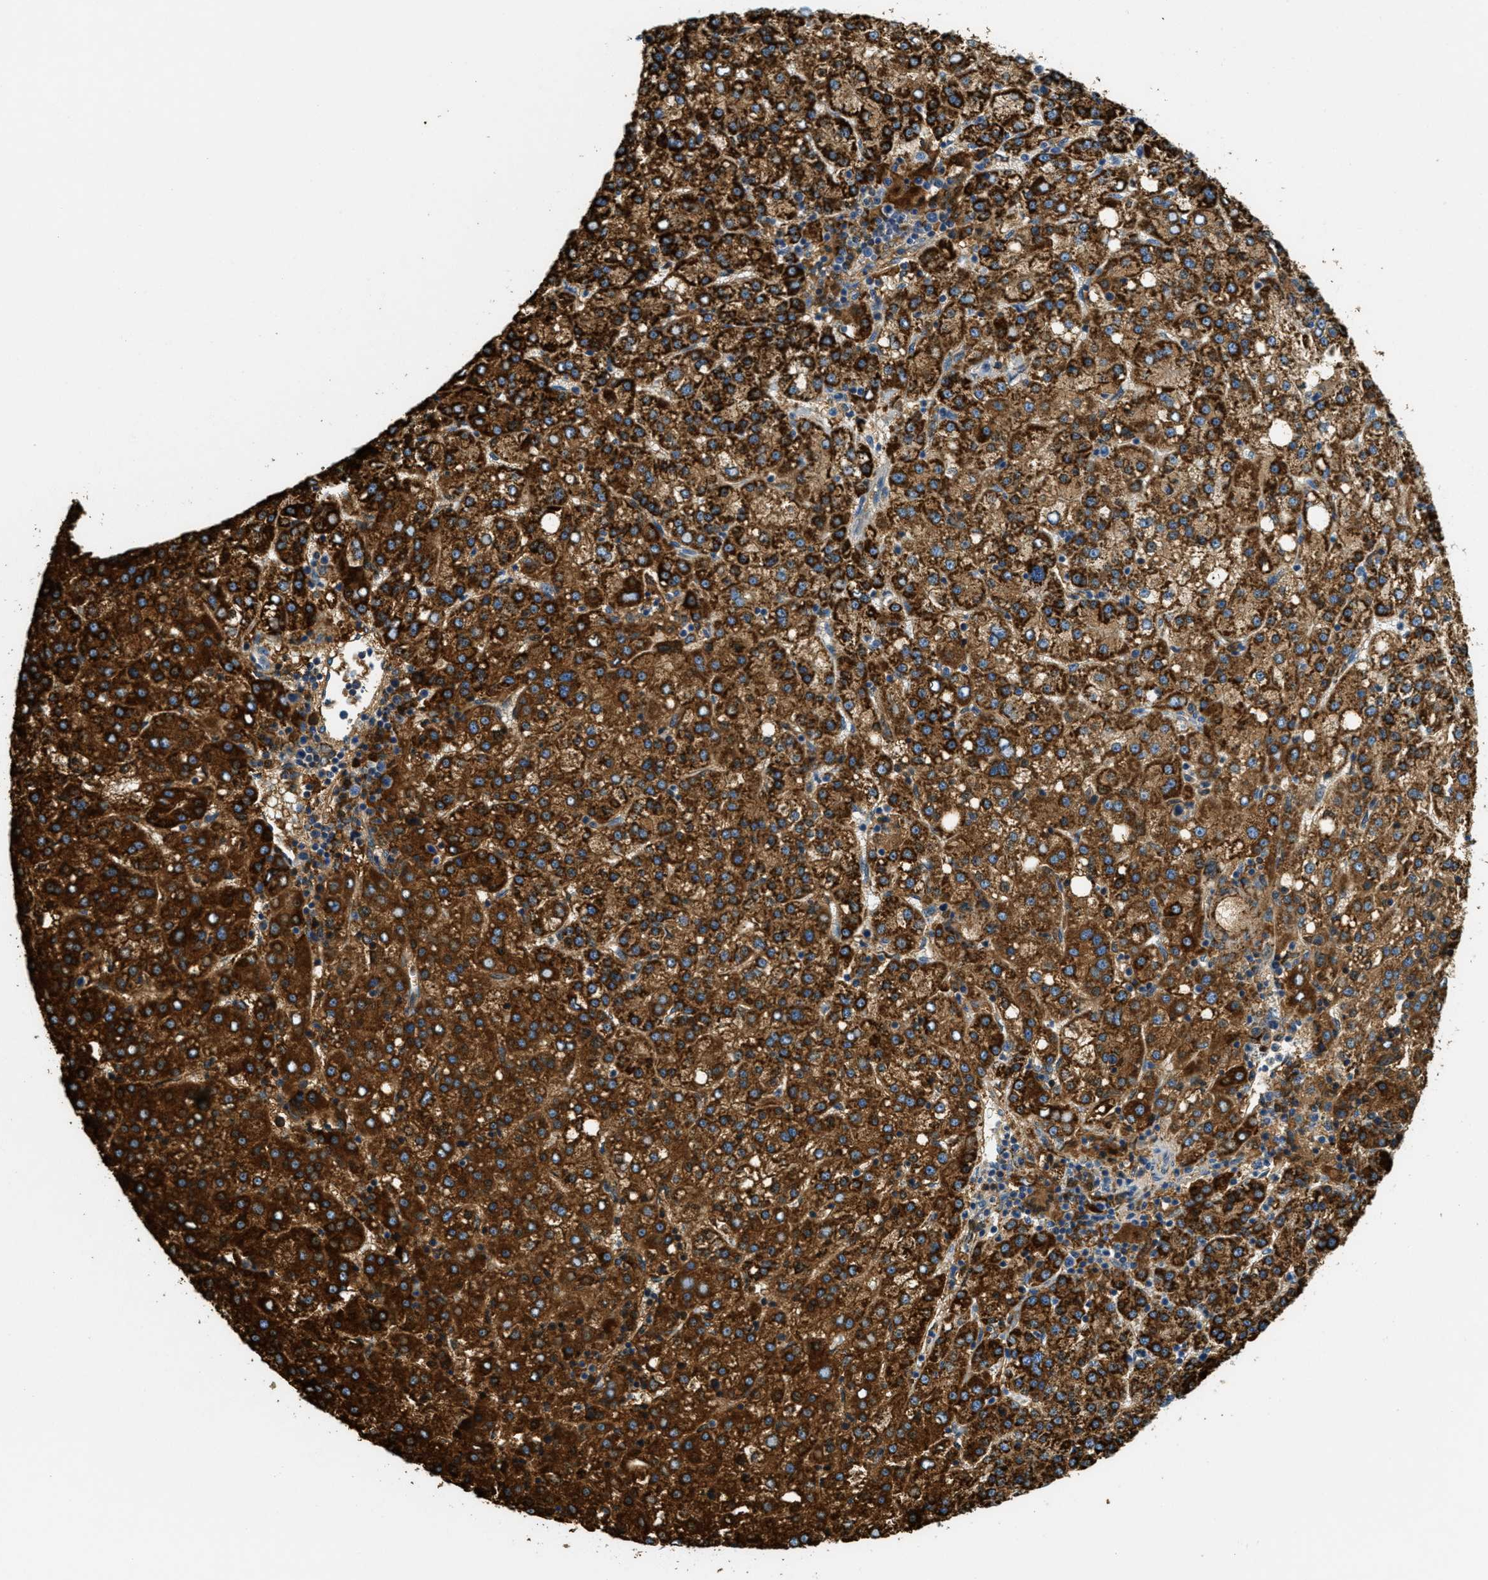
{"staining": {"intensity": "strong", "quantity": ">75%", "location": "cytoplasmic/membranous"}, "tissue": "liver cancer", "cell_type": "Tumor cells", "image_type": "cancer", "snomed": [{"axis": "morphology", "description": "Carcinoma, Hepatocellular, NOS"}, {"axis": "topography", "description": "Liver"}], "caption": "Immunohistochemical staining of human liver cancer (hepatocellular carcinoma) exhibits high levels of strong cytoplasmic/membranous positivity in approximately >75% of tumor cells.", "gene": "HLCS", "patient": {"sex": "female", "age": 58}}